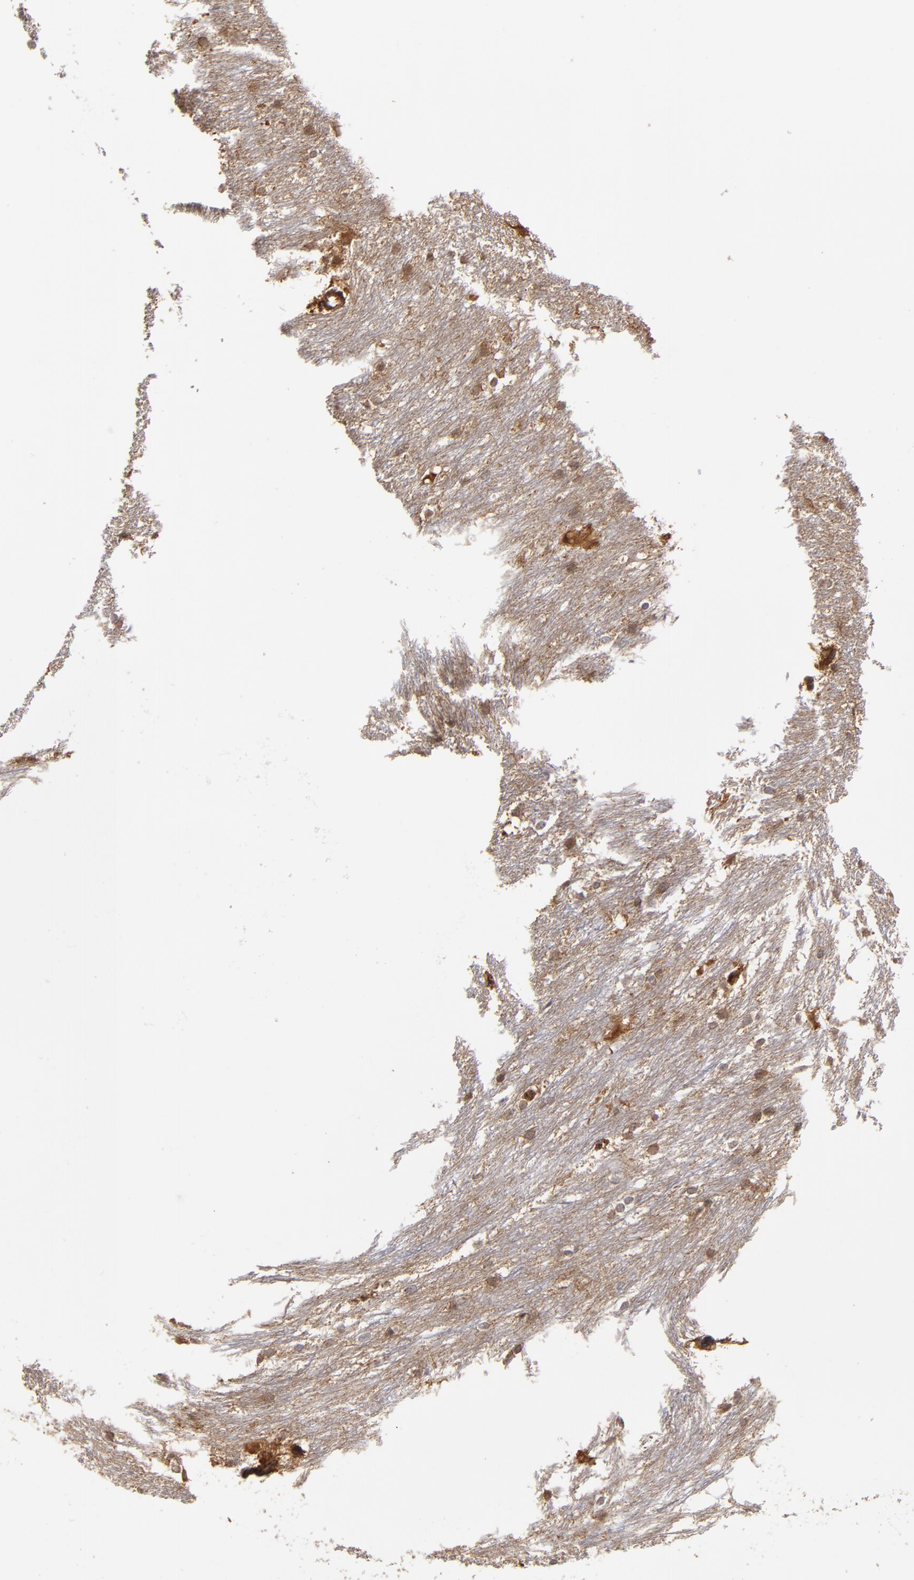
{"staining": {"intensity": "weak", "quantity": ">75%", "location": "cytoplasmic/membranous"}, "tissue": "caudate", "cell_type": "Glial cells", "image_type": "normal", "snomed": [{"axis": "morphology", "description": "Normal tissue, NOS"}, {"axis": "topography", "description": "Lateral ventricle wall"}], "caption": "Normal caudate was stained to show a protein in brown. There is low levels of weak cytoplasmic/membranous staining in approximately >75% of glial cells. (Brightfield microscopy of DAB IHC at high magnification).", "gene": "TJP1", "patient": {"sex": "female", "age": 19}}